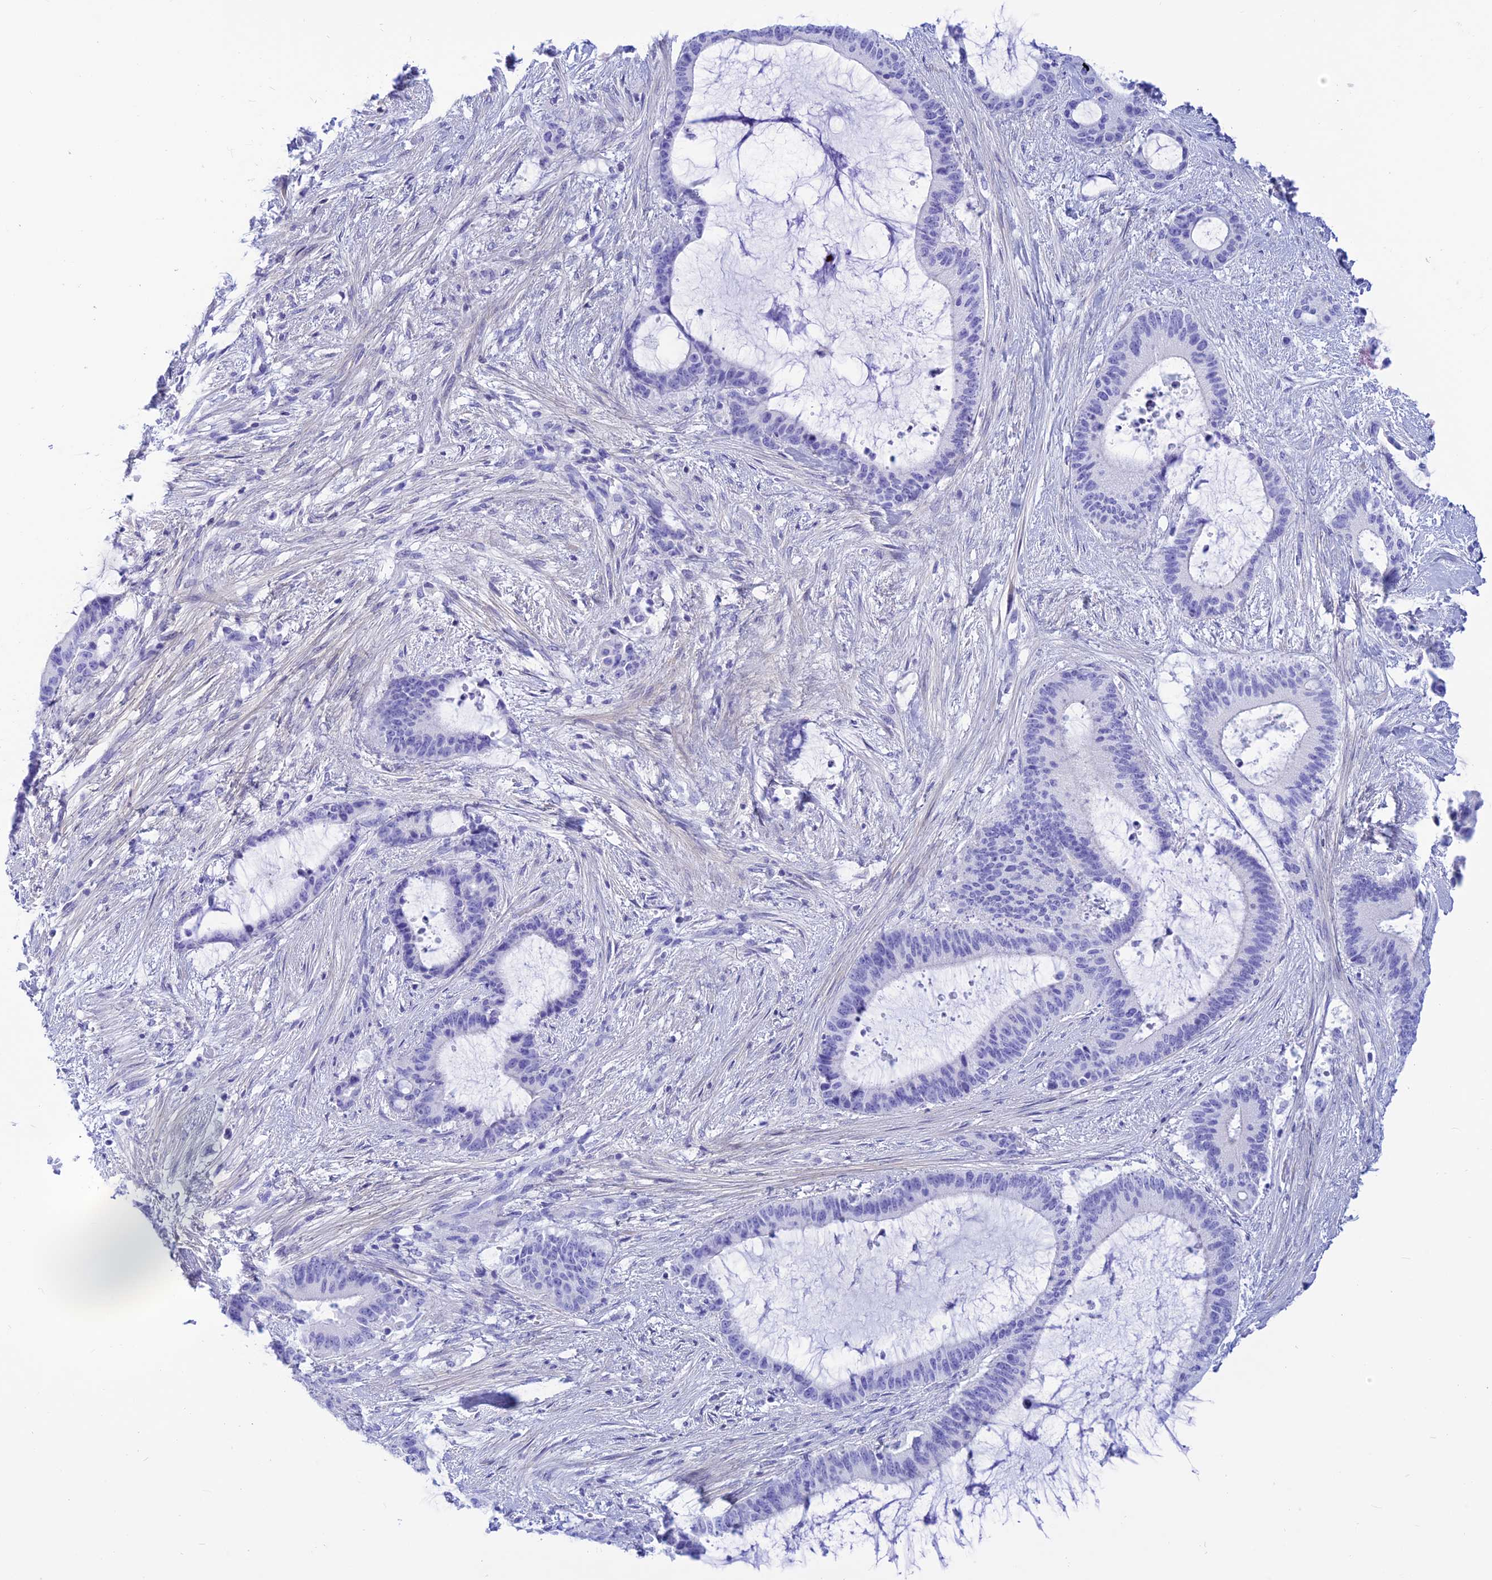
{"staining": {"intensity": "negative", "quantity": "none", "location": "none"}, "tissue": "liver cancer", "cell_type": "Tumor cells", "image_type": "cancer", "snomed": [{"axis": "morphology", "description": "Normal tissue, NOS"}, {"axis": "morphology", "description": "Cholangiocarcinoma"}, {"axis": "topography", "description": "Liver"}, {"axis": "topography", "description": "Peripheral nerve tissue"}], "caption": "The photomicrograph exhibits no staining of tumor cells in liver cancer (cholangiocarcinoma).", "gene": "PRNP", "patient": {"sex": "female", "age": 73}}